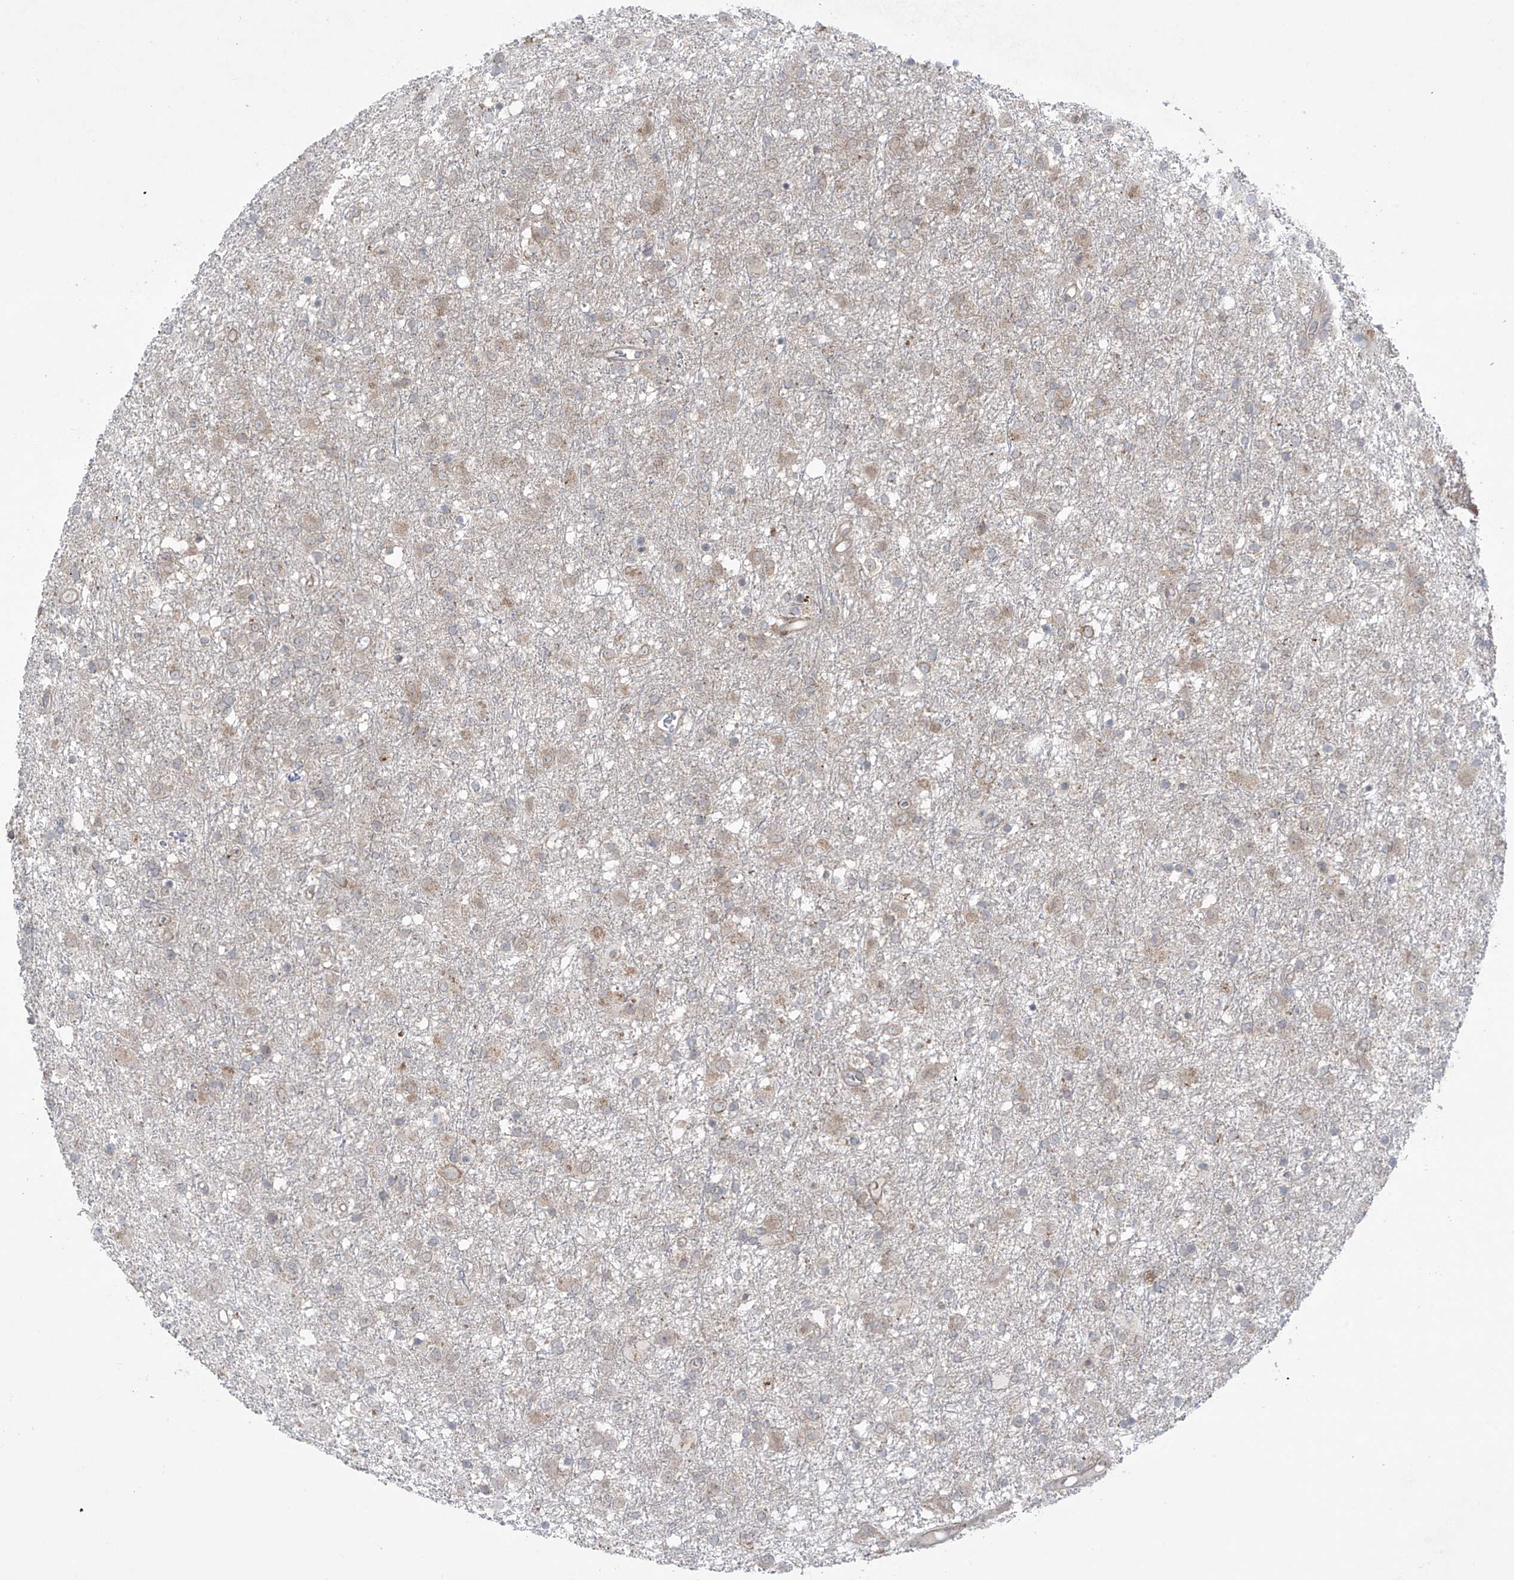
{"staining": {"intensity": "weak", "quantity": "<25%", "location": "cytoplasmic/membranous"}, "tissue": "glioma", "cell_type": "Tumor cells", "image_type": "cancer", "snomed": [{"axis": "morphology", "description": "Glioma, malignant, Low grade"}, {"axis": "topography", "description": "Brain"}], "caption": "Glioma was stained to show a protein in brown. There is no significant positivity in tumor cells.", "gene": "PPAT", "patient": {"sex": "male", "age": 65}}